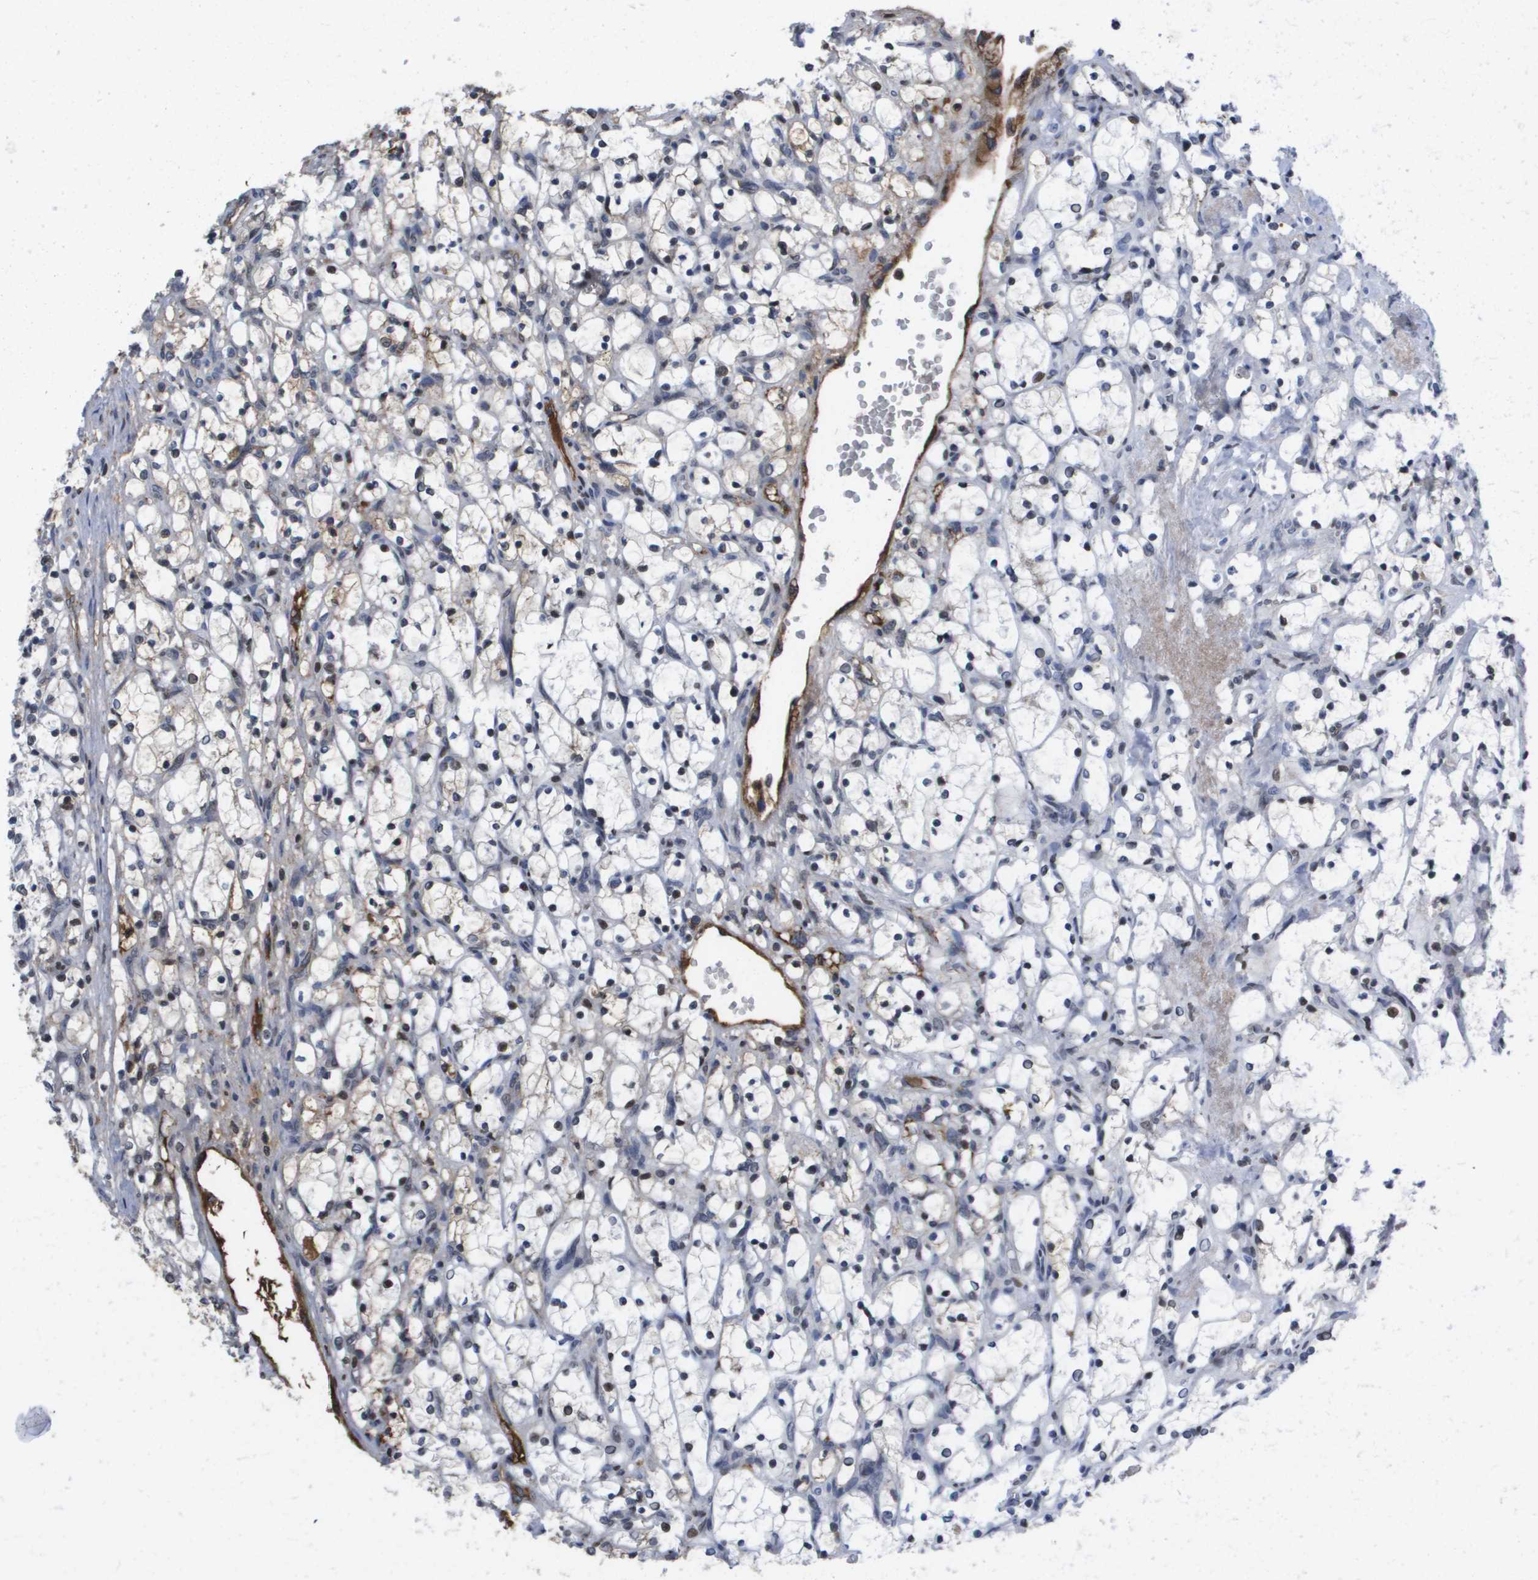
{"staining": {"intensity": "weak", "quantity": "<25%", "location": "cytoplasmic/membranous"}, "tissue": "renal cancer", "cell_type": "Tumor cells", "image_type": "cancer", "snomed": [{"axis": "morphology", "description": "Adenocarcinoma, NOS"}, {"axis": "topography", "description": "Kidney"}], "caption": "Immunohistochemistry (IHC) of human adenocarcinoma (renal) exhibits no expression in tumor cells. Brightfield microscopy of immunohistochemistry stained with DAB (3,3'-diaminobenzidine) (brown) and hematoxylin (blue), captured at high magnification.", "gene": "SERPINC1", "patient": {"sex": "female", "age": 69}}